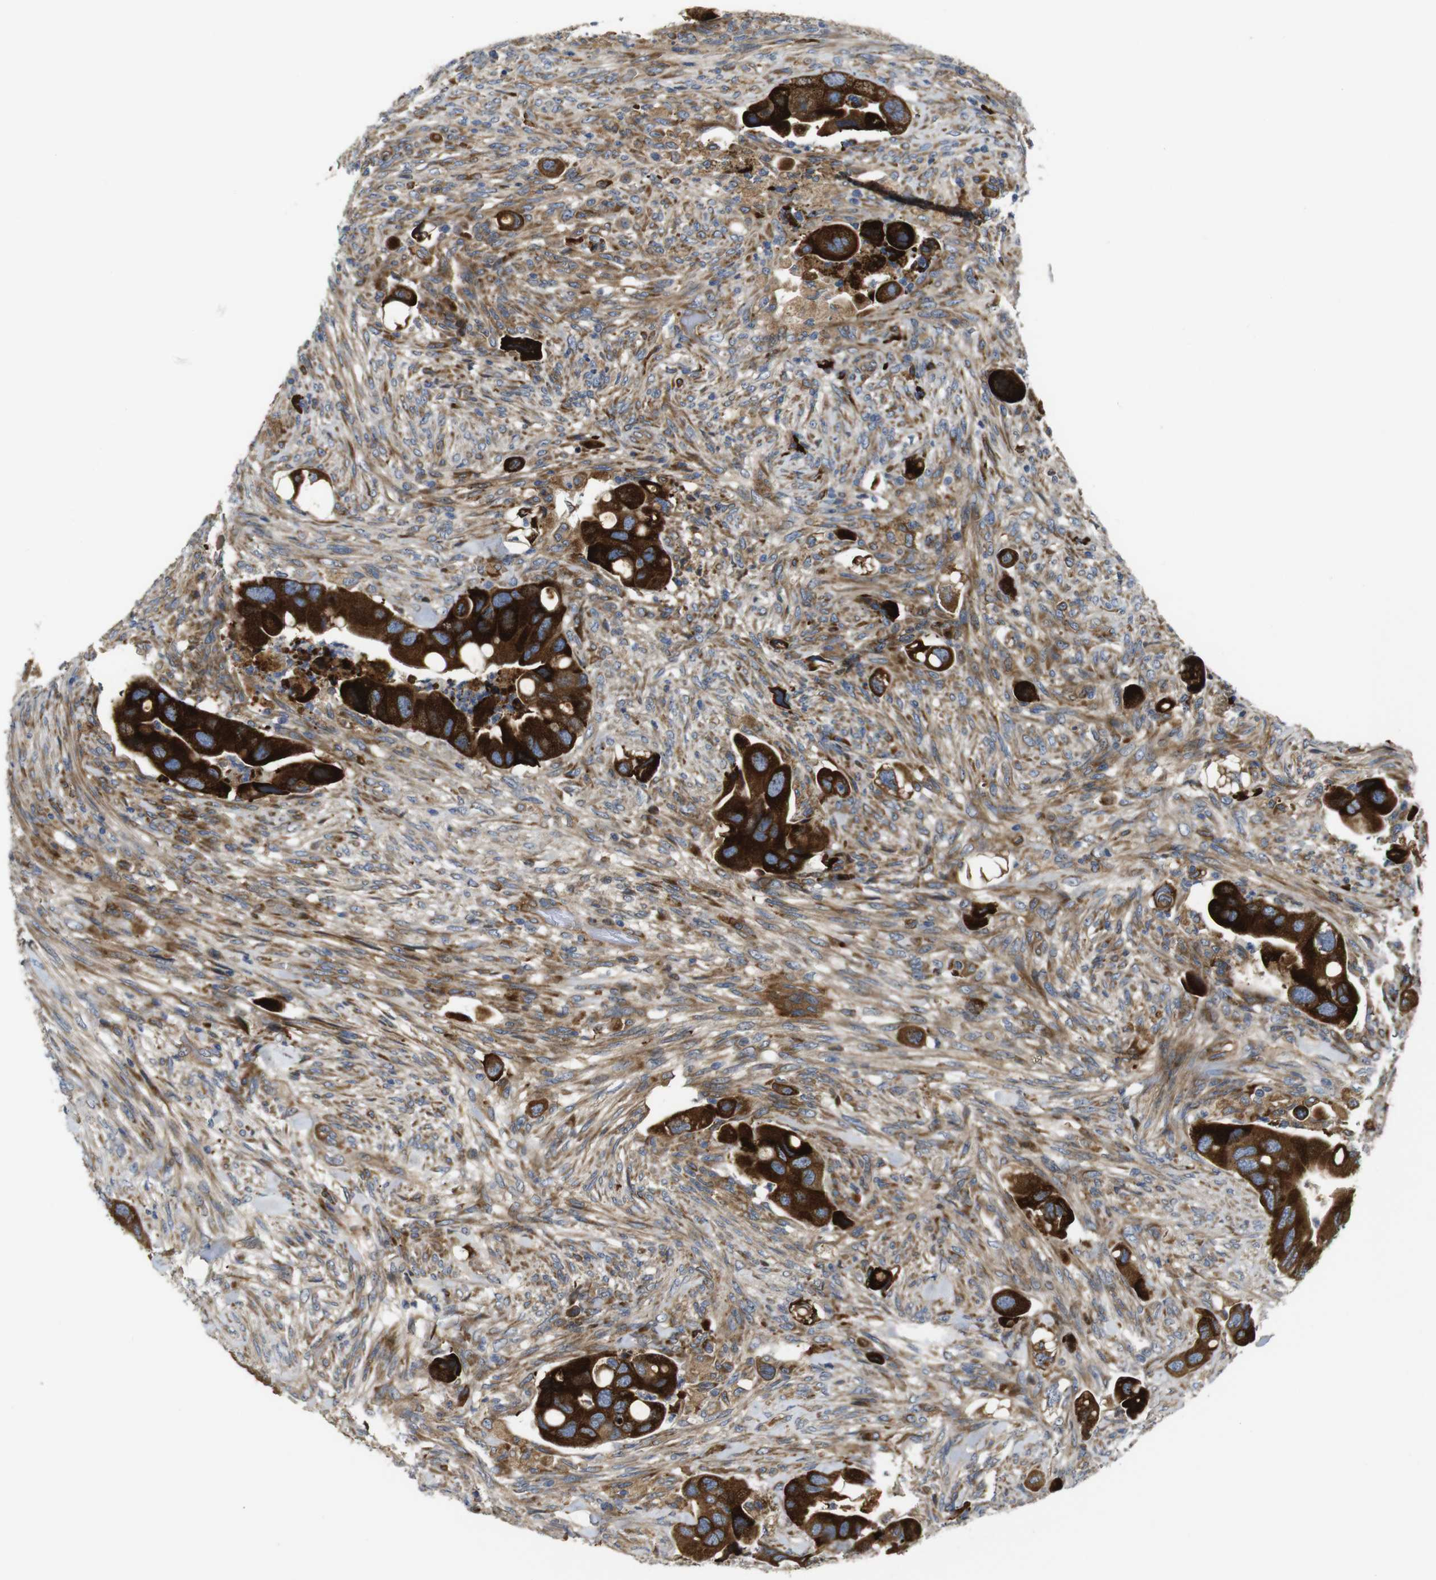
{"staining": {"intensity": "strong", "quantity": ">75%", "location": "cytoplasmic/membranous"}, "tissue": "colorectal cancer", "cell_type": "Tumor cells", "image_type": "cancer", "snomed": [{"axis": "morphology", "description": "Adenocarcinoma, NOS"}, {"axis": "topography", "description": "Rectum"}], "caption": "Colorectal adenocarcinoma stained with a brown dye displays strong cytoplasmic/membranous positive expression in about >75% of tumor cells.", "gene": "UBE2G2", "patient": {"sex": "female", "age": 57}}